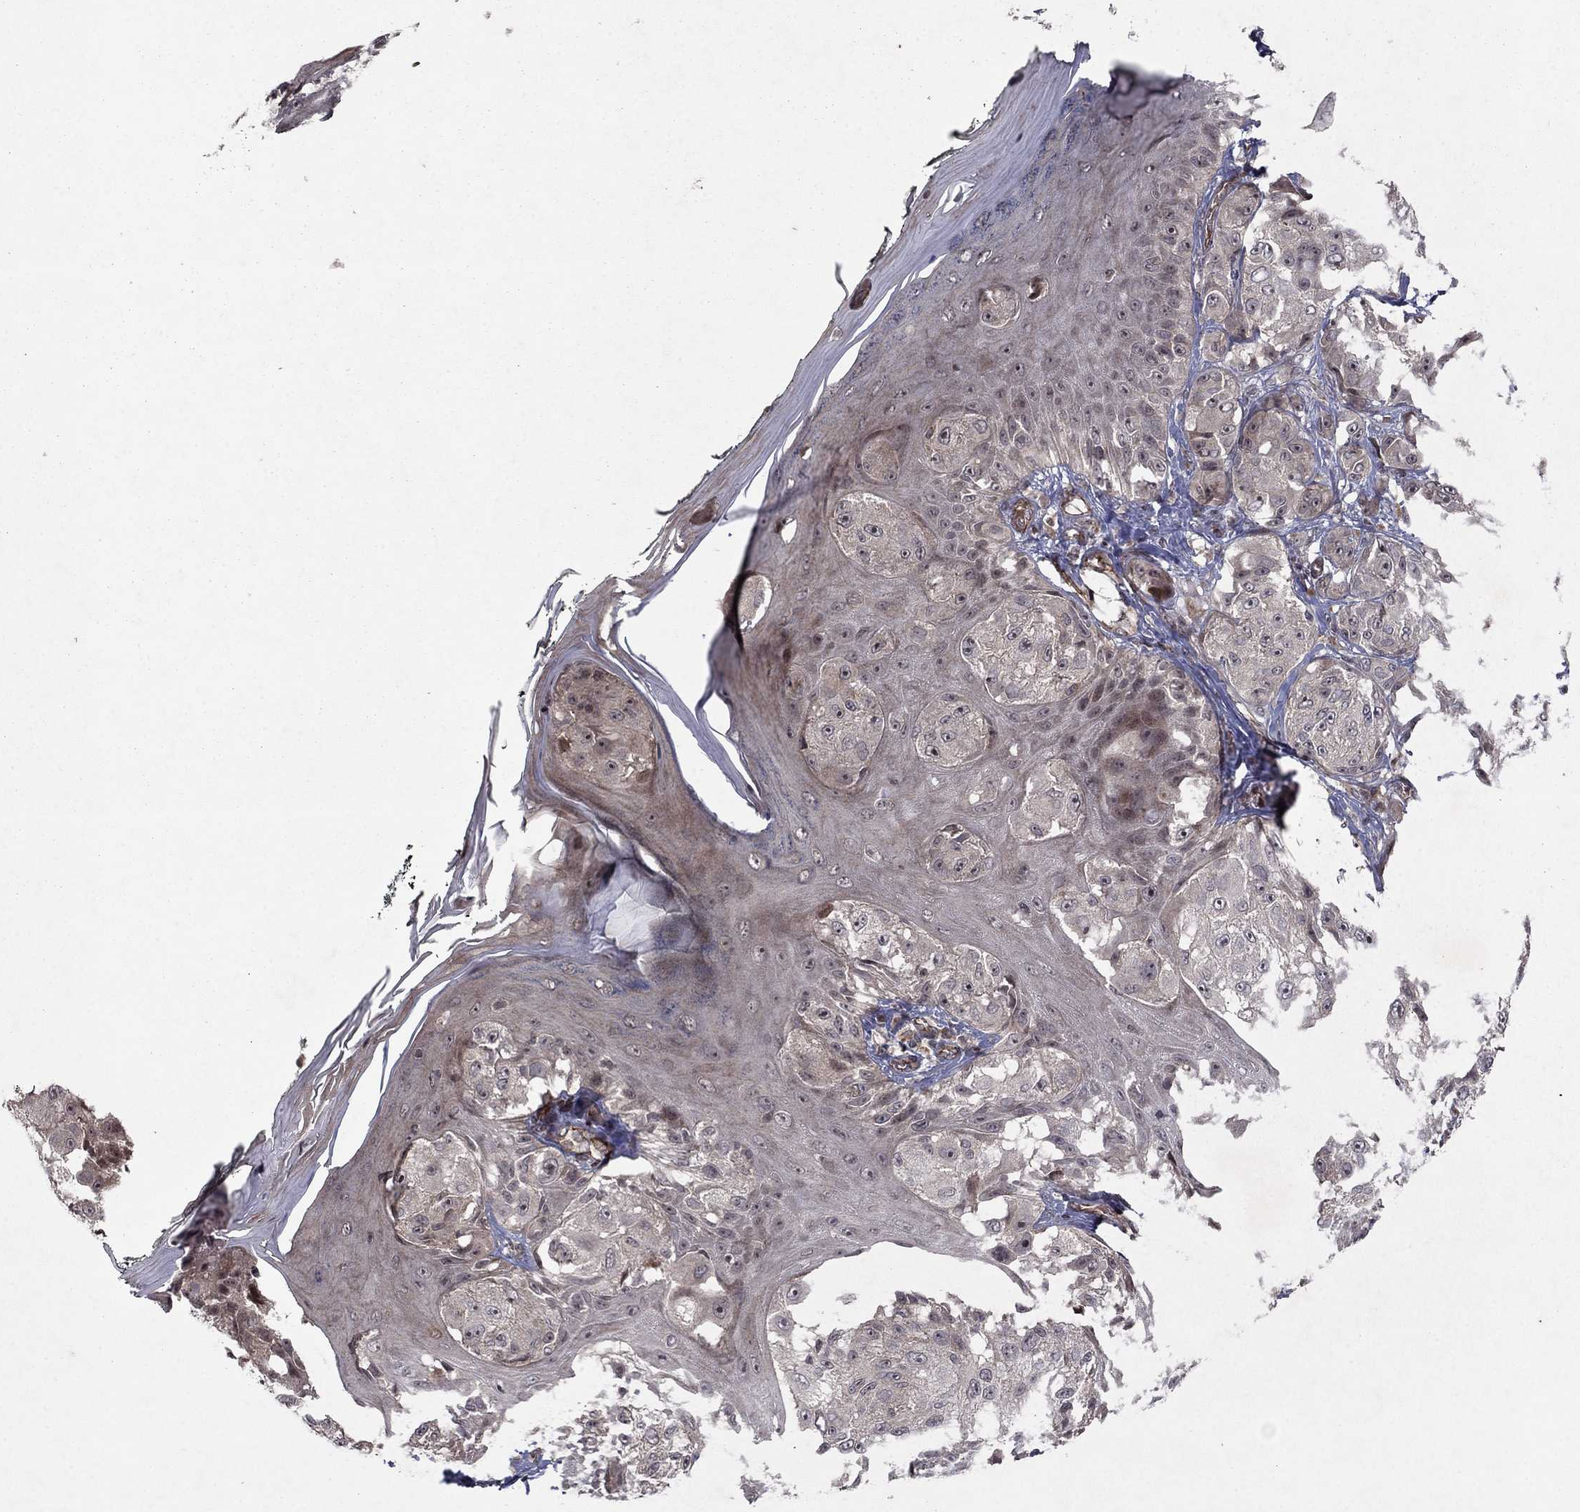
{"staining": {"intensity": "negative", "quantity": "none", "location": "none"}, "tissue": "melanoma", "cell_type": "Tumor cells", "image_type": "cancer", "snomed": [{"axis": "morphology", "description": "Malignant melanoma, NOS"}, {"axis": "topography", "description": "Skin"}], "caption": "Melanoma stained for a protein using IHC reveals no staining tumor cells.", "gene": "SORBS1", "patient": {"sex": "male", "age": 61}}